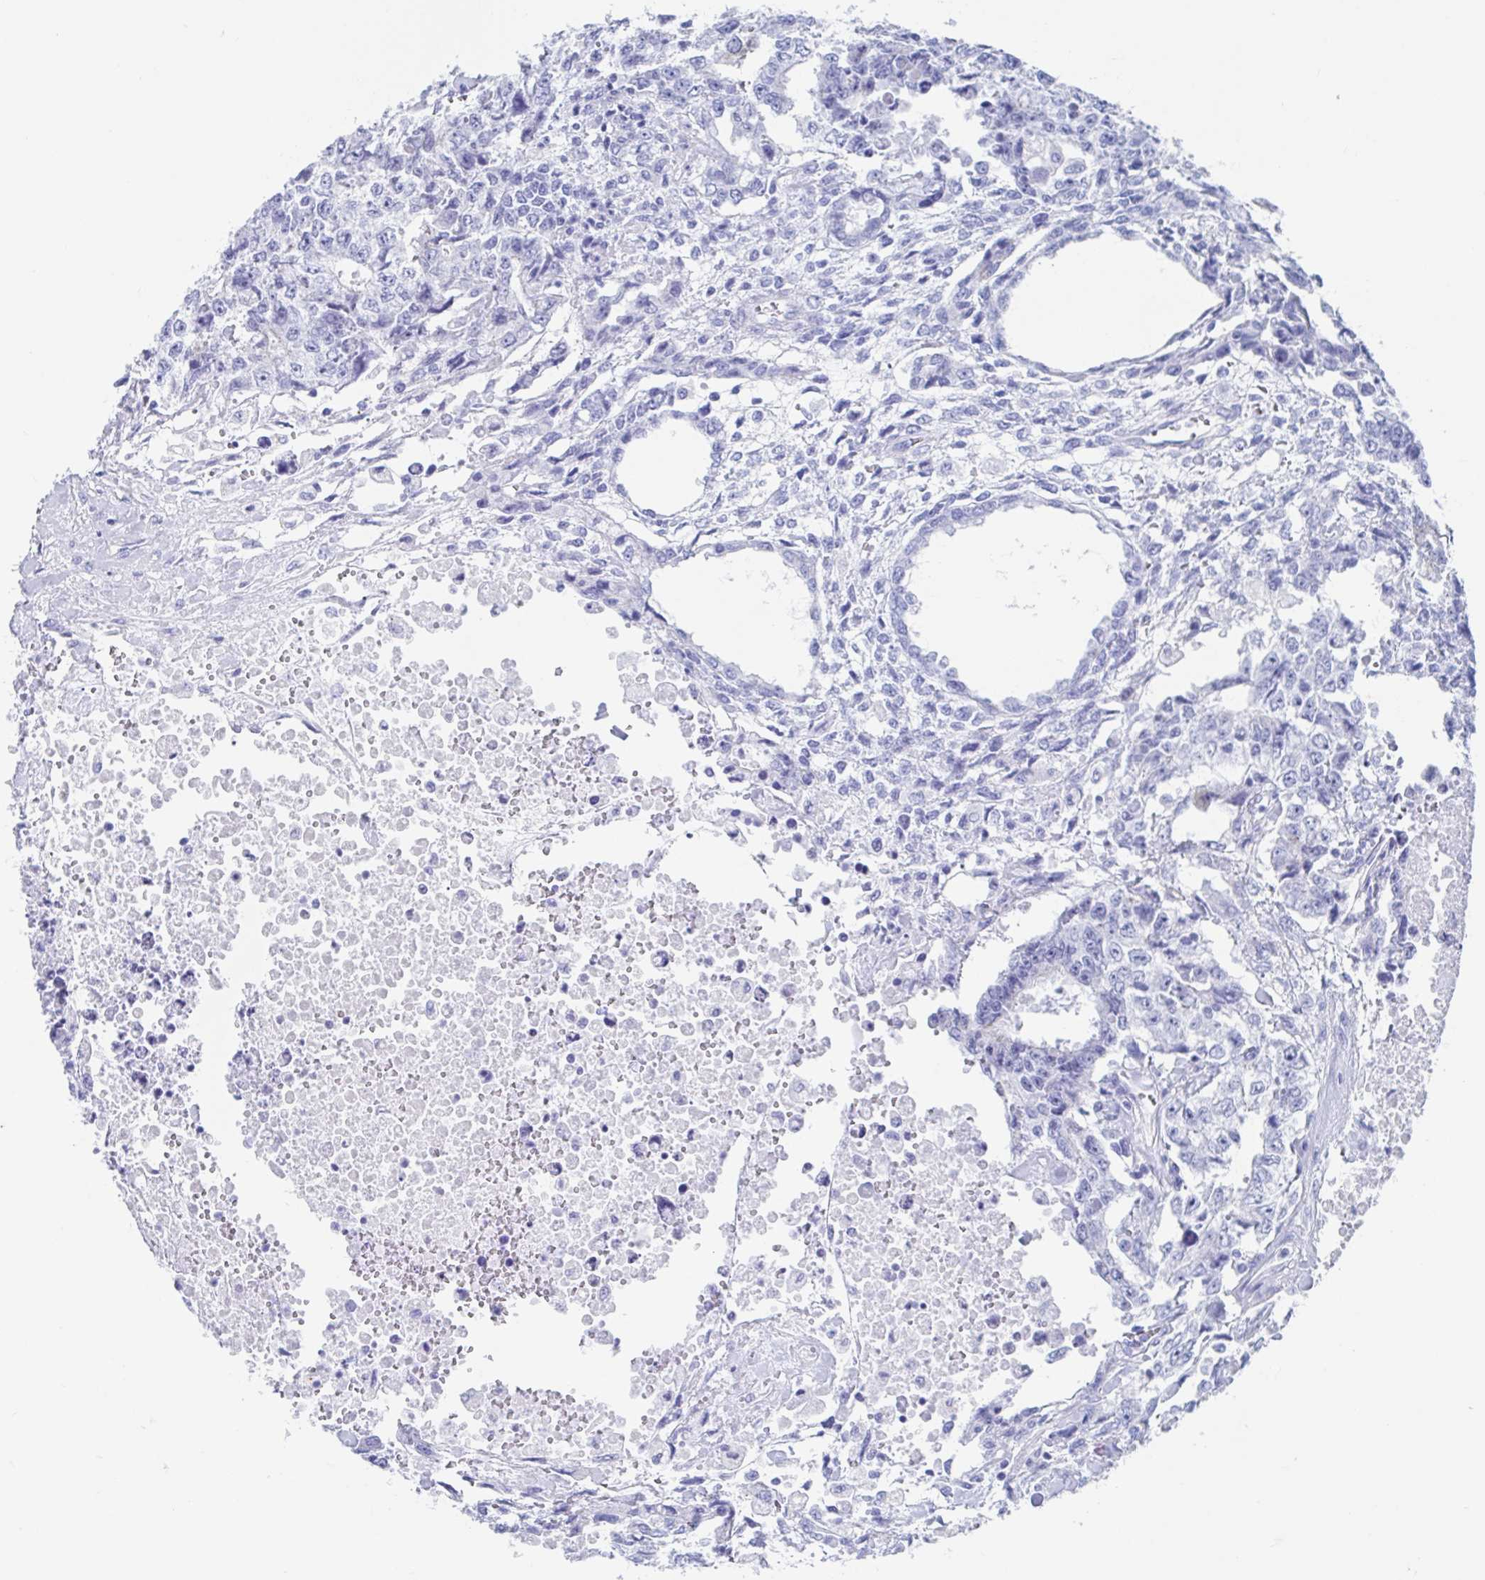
{"staining": {"intensity": "negative", "quantity": "none", "location": "none"}, "tissue": "testis cancer", "cell_type": "Tumor cells", "image_type": "cancer", "snomed": [{"axis": "morphology", "description": "Carcinoma, Embryonal, NOS"}, {"axis": "topography", "description": "Testis"}], "caption": "Tumor cells show no significant positivity in testis cancer.", "gene": "SHCBP1L", "patient": {"sex": "male", "age": 24}}